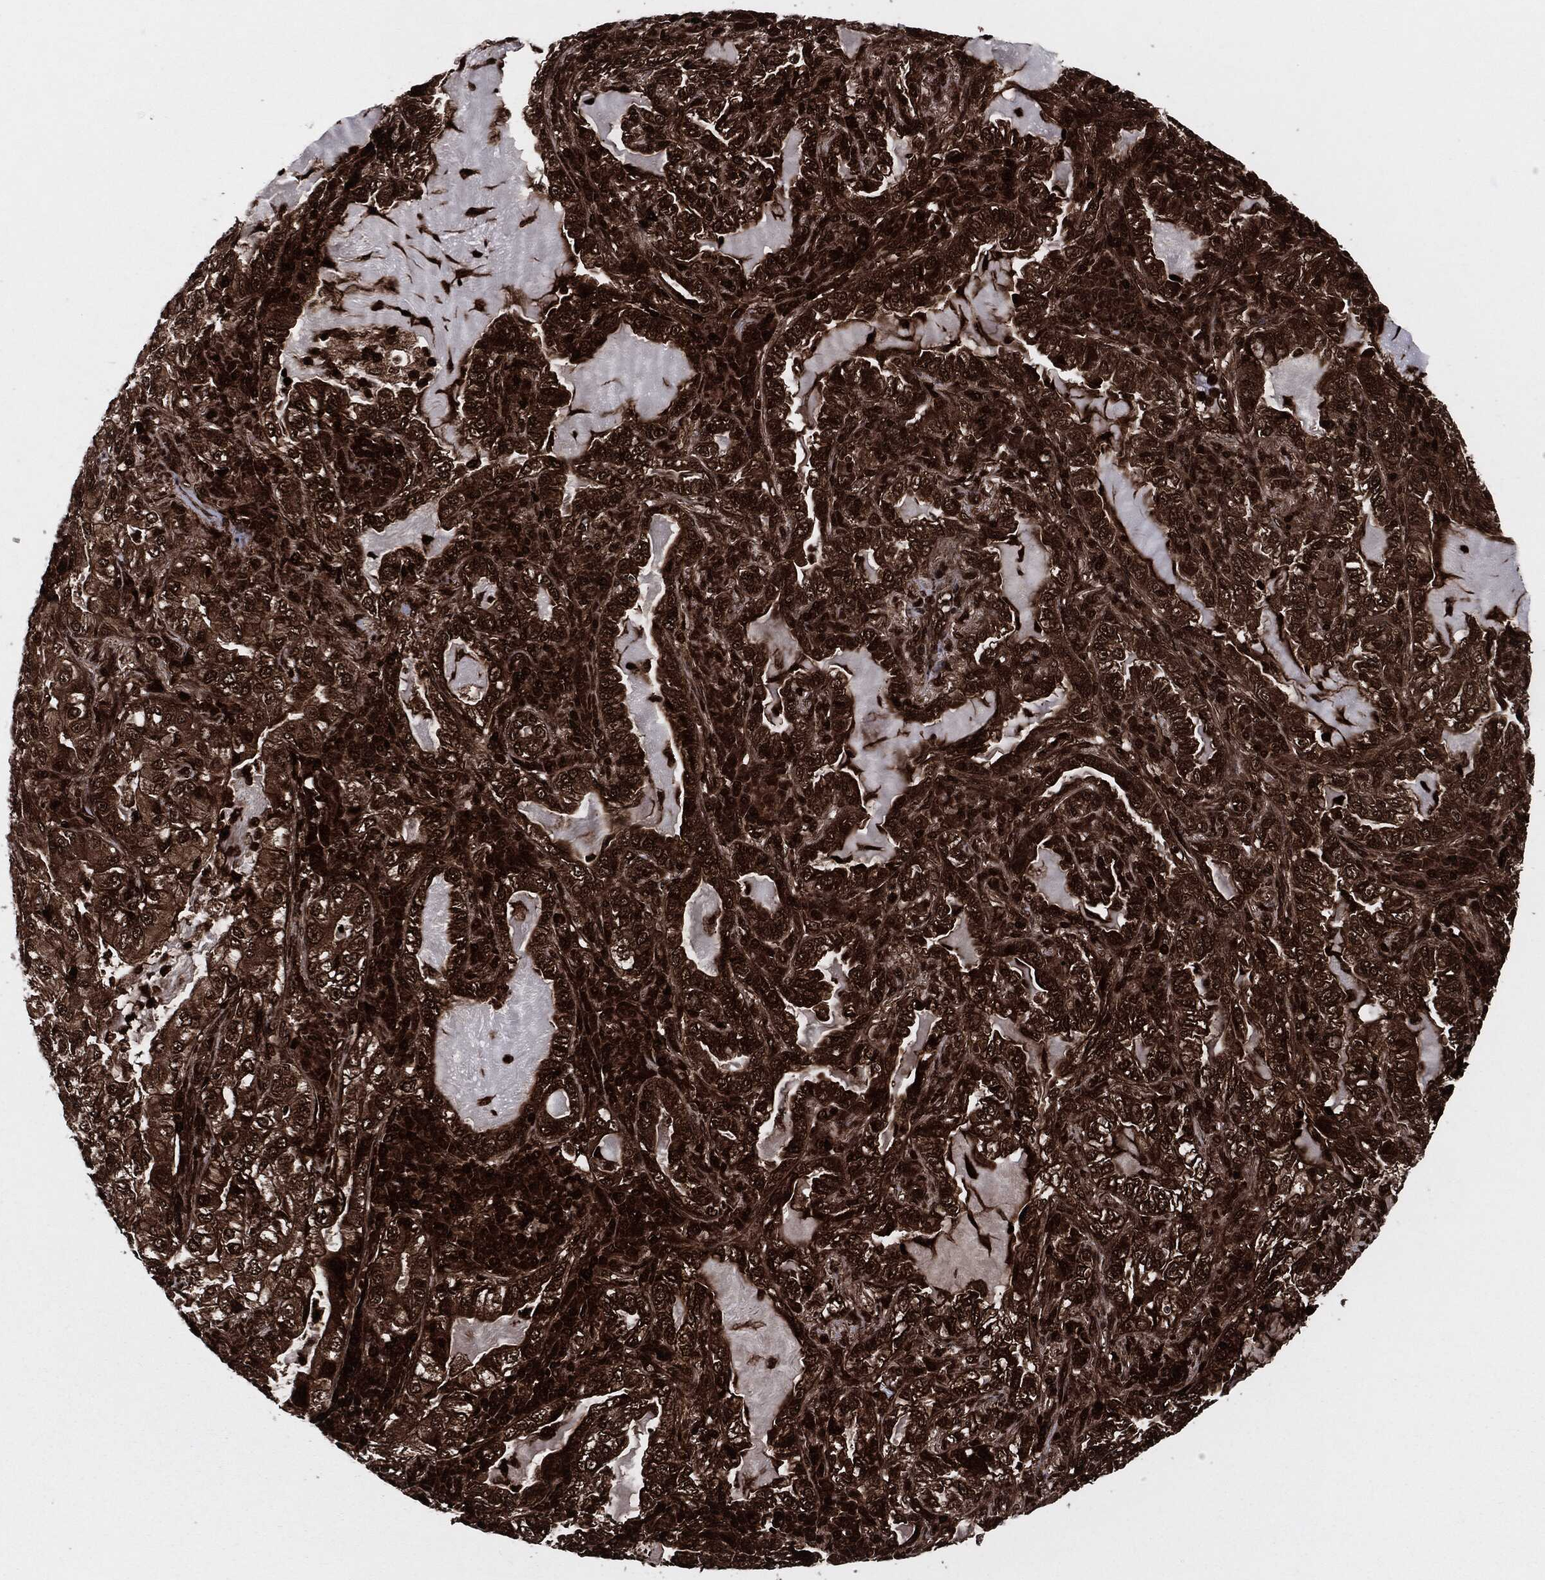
{"staining": {"intensity": "strong", "quantity": ">75%", "location": "cytoplasmic/membranous"}, "tissue": "lung cancer", "cell_type": "Tumor cells", "image_type": "cancer", "snomed": [{"axis": "morphology", "description": "Adenocarcinoma, NOS"}, {"axis": "topography", "description": "Lung"}], "caption": "Immunohistochemistry (IHC) photomicrograph of neoplastic tissue: lung cancer stained using immunohistochemistry exhibits high levels of strong protein expression localized specifically in the cytoplasmic/membranous of tumor cells, appearing as a cytoplasmic/membranous brown color.", "gene": "YWHAB", "patient": {"sex": "female", "age": 73}}